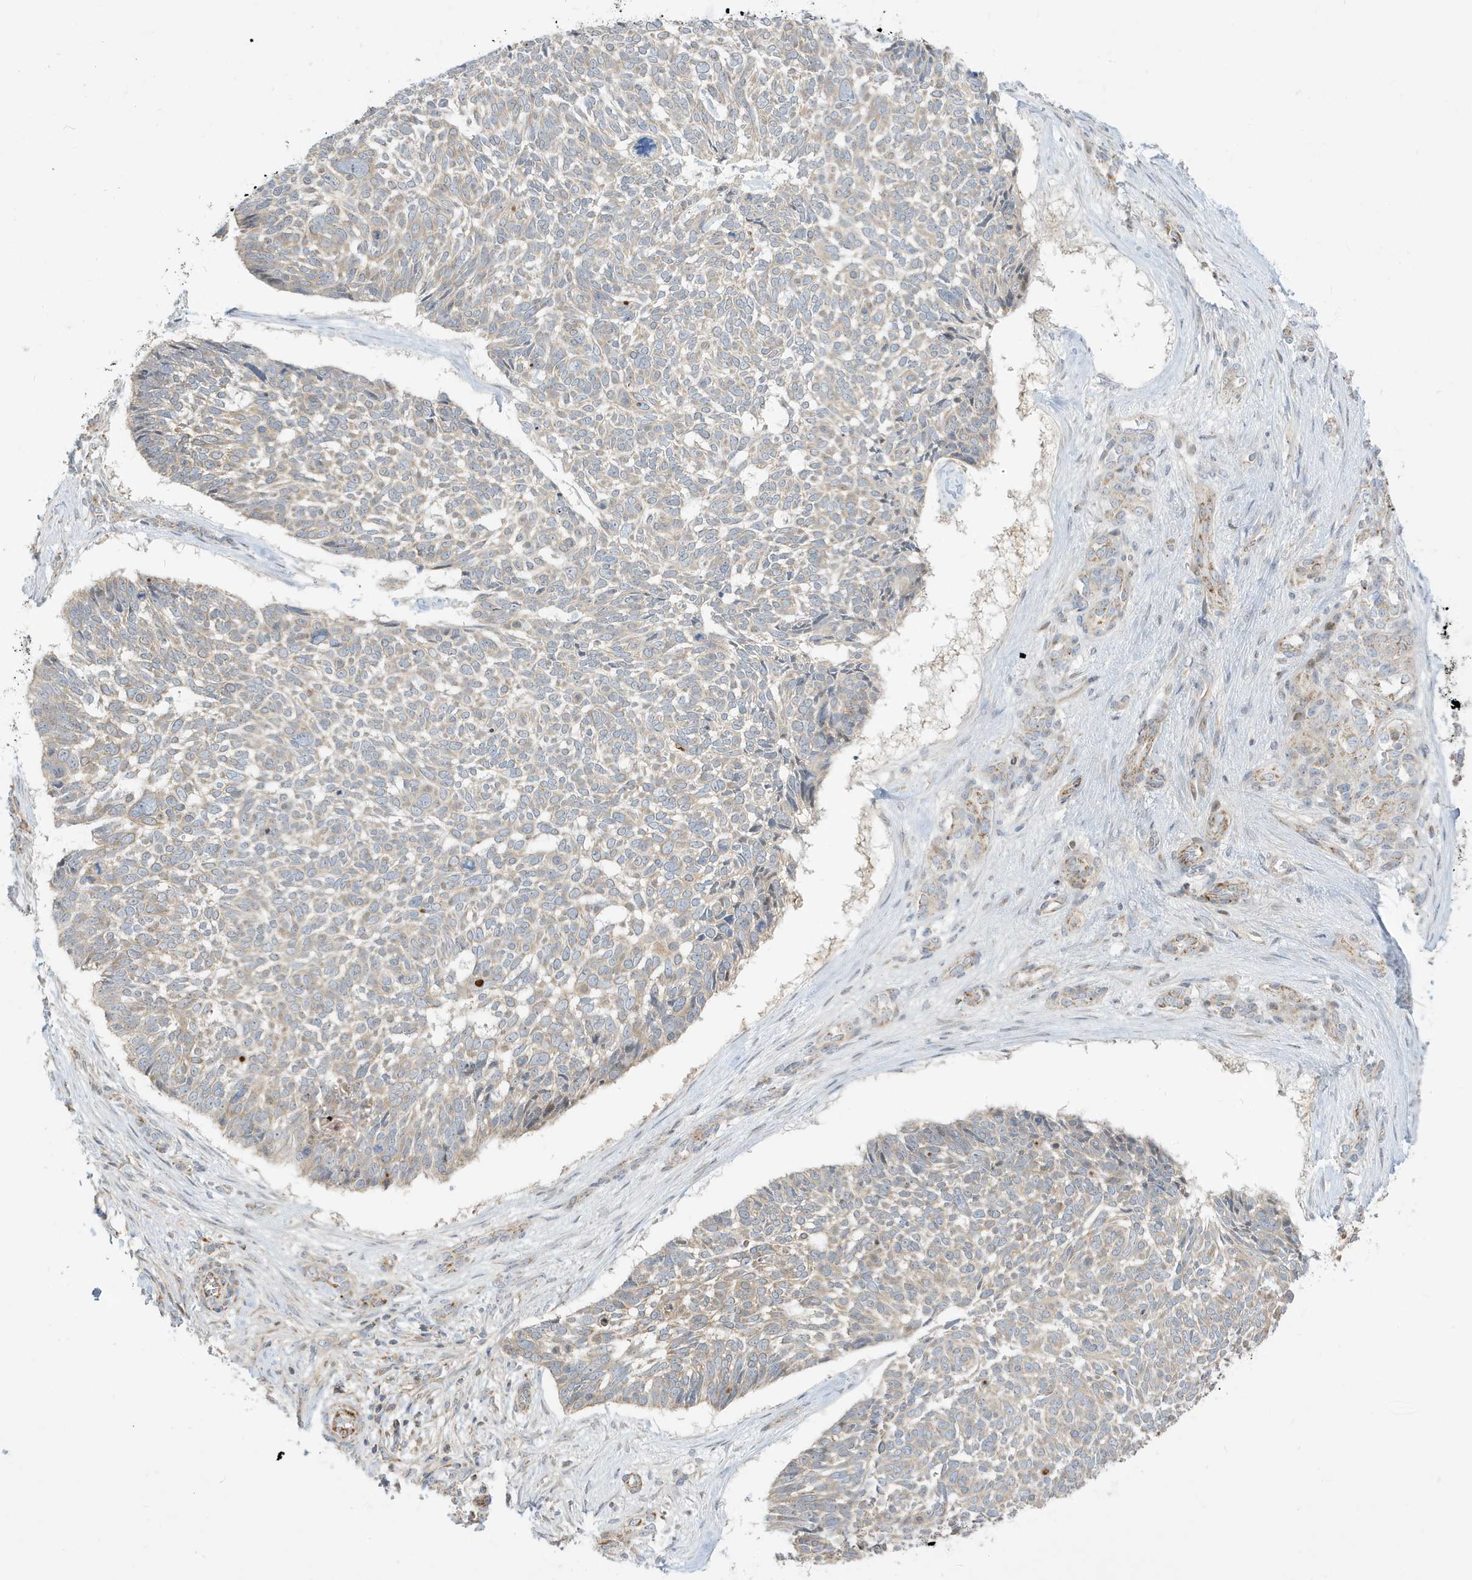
{"staining": {"intensity": "weak", "quantity": "<25%", "location": "cytoplasmic/membranous"}, "tissue": "skin cancer", "cell_type": "Tumor cells", "image_type": "cancer", "snomed": [{"axis": "morphology", "description": "Basal cell carcinoma"}, {"axis": "topography", "description": "Skin"}], "caption": "Protein analysis of skin cancer shows no significant expression in tumor cells.", "gene": "IFT57", "patient": {"sex": "male", "age": 88}}